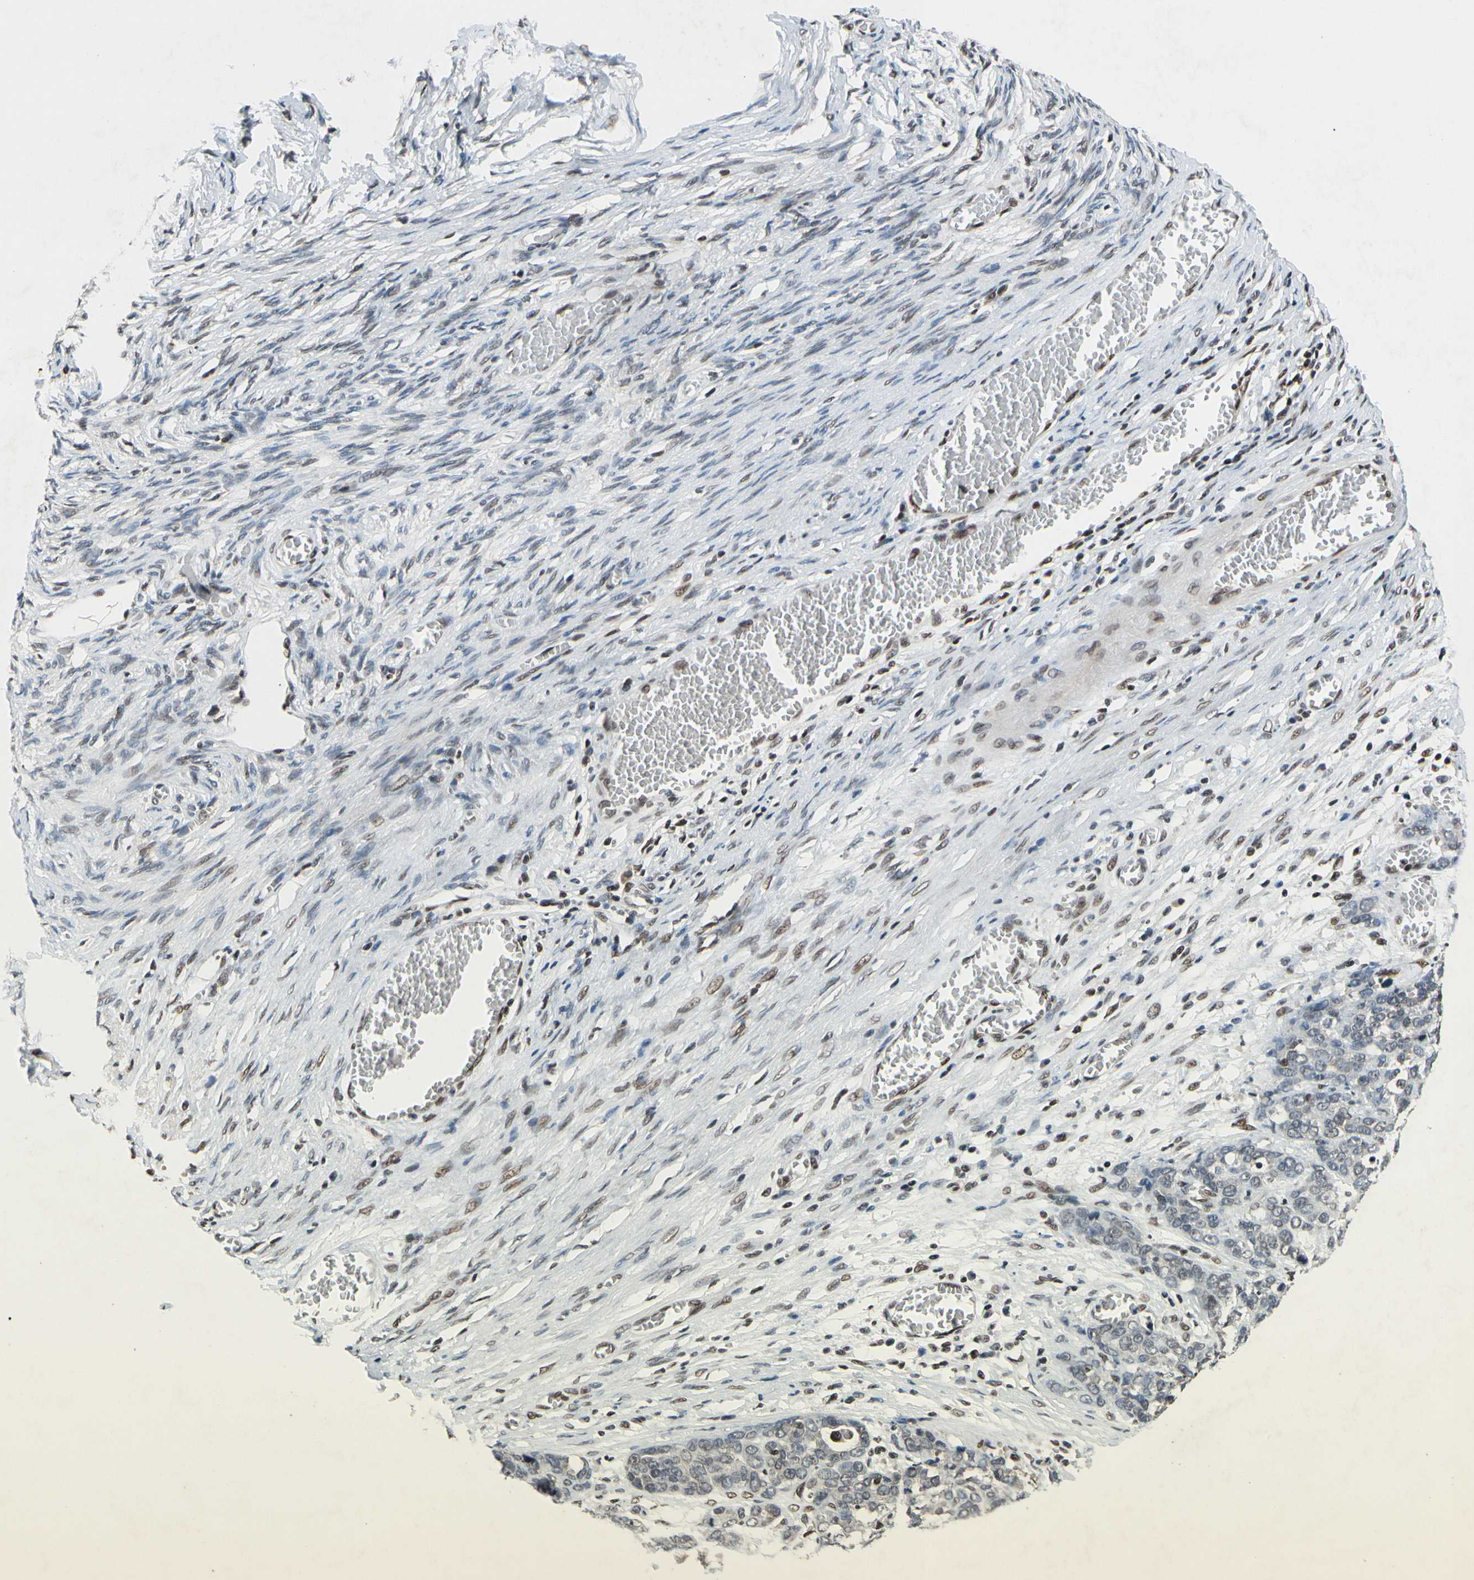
{"staining": {"intensity": "weak", "quantity": "25%-75%", "location": "nuclear"}, "tissue": "ovarian cancer", "cell_type": "Tumor cells", "image_type": "cancer", "snomed": [{"axis": "morphology", "description": "Cystadenocarcinoma, serous, NOS"}, {"axis": "topography", "description": "Ovary"}], "caption": "Protein staining displays weak nuclear expression in approximately 25%-75% of tumor cells in serous cystadenocarcinoma (ovarian).", "gene": "RECQL", "patient": {"sex": "female", "age": 44}}